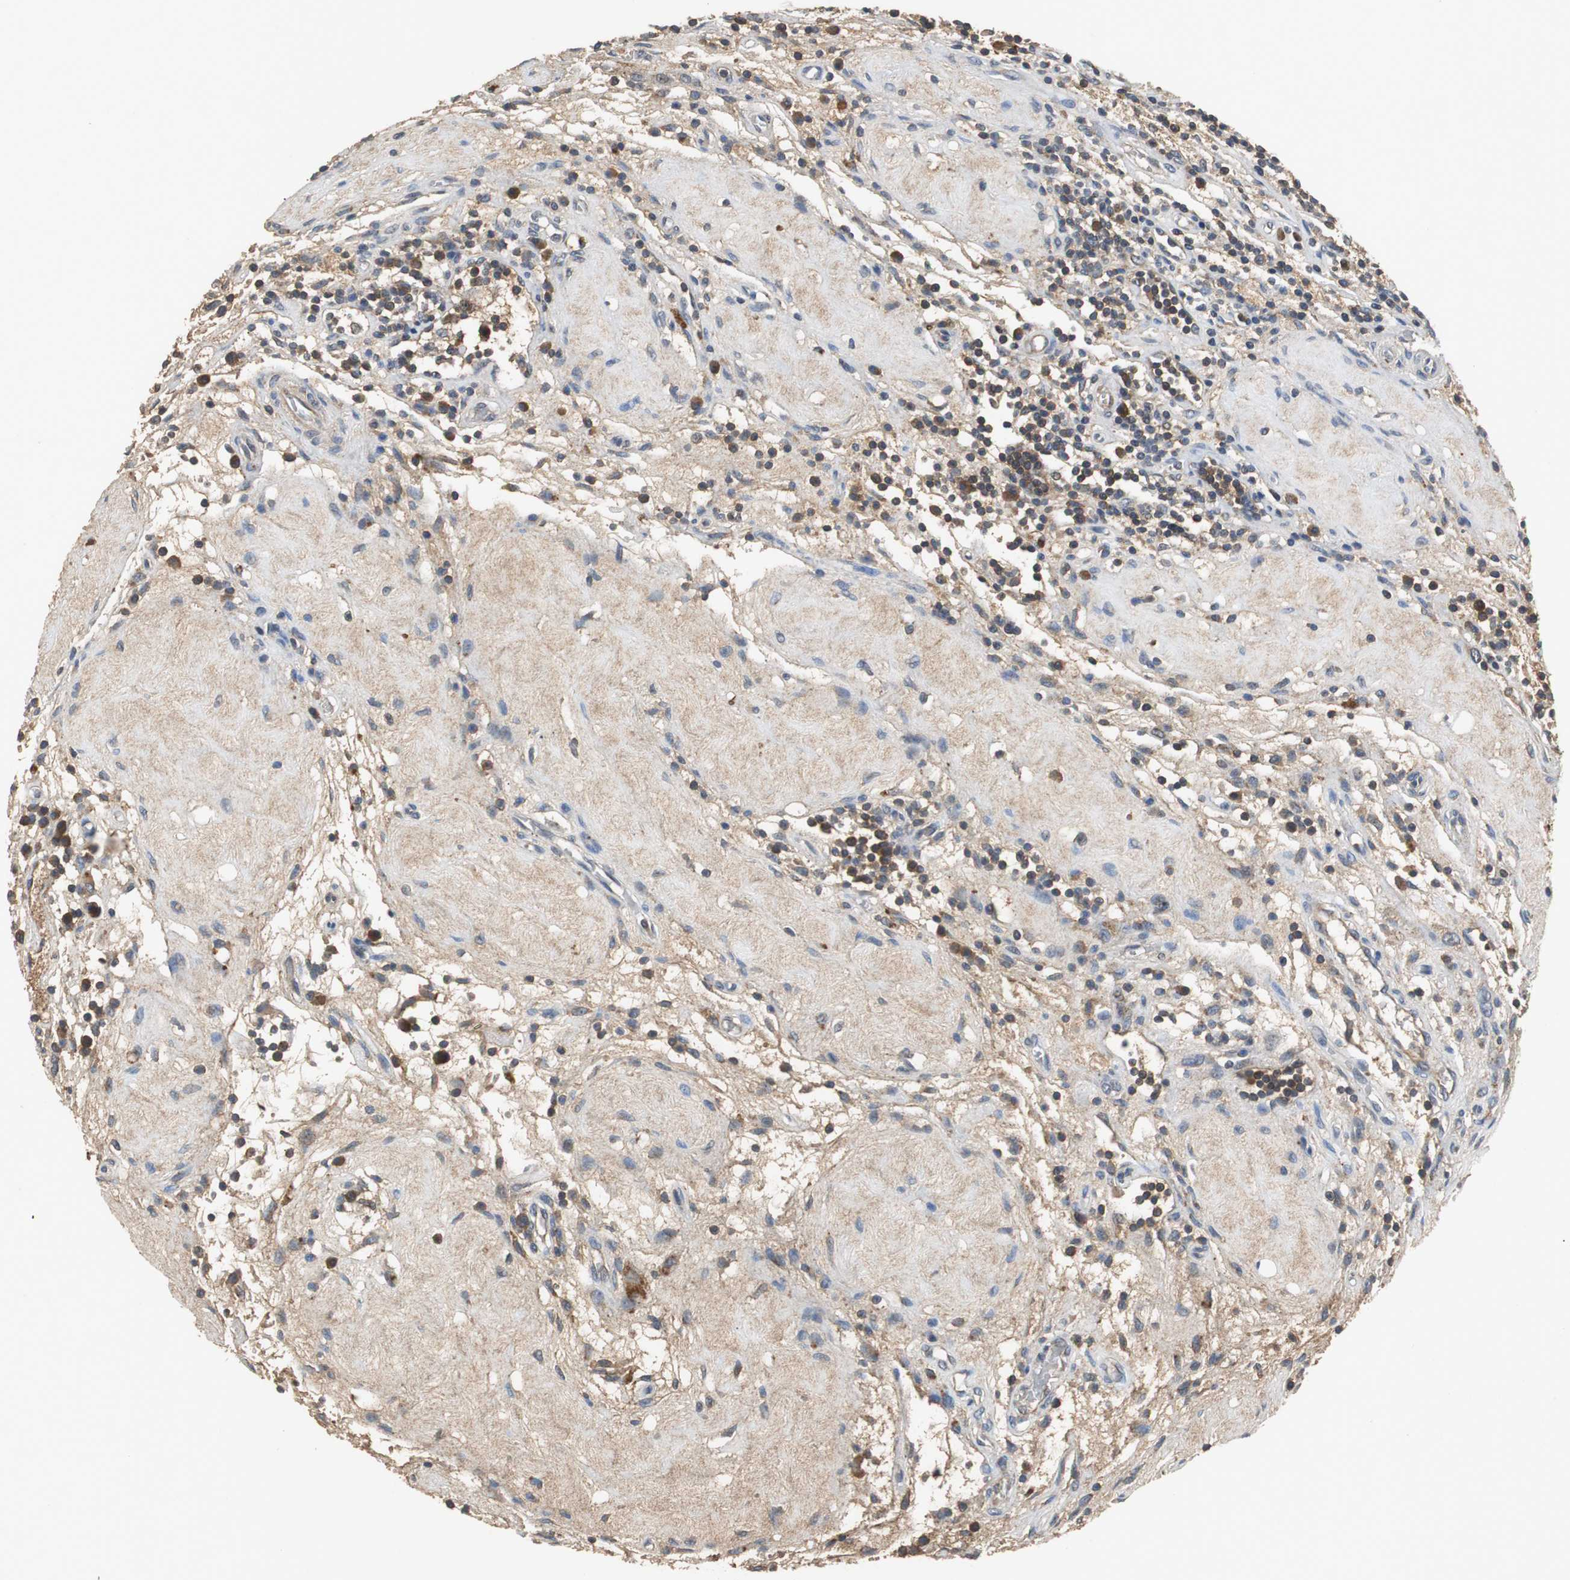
{"staining": {"intensity": "weak", "quantity": "25%-75%", "location": "cytoplasmic/membranous"}, "tissue": "testis cancer", "cell_type": "Tumor cells", "image_type": "cancer", "snomed": [{"axis": "morphology", "description": "Seminoma, NOS"}, {"axis": "topography", "description": "Testis"}], "caption": "This histopathology image reveals IHC staining of human testis cancer (seminoma), with low weak cytoplasmic/membranous expression in approximately 25%-75% of tumor cells.", "gene": "VBP1", "patient": {"sex": "male", "age": 43}}